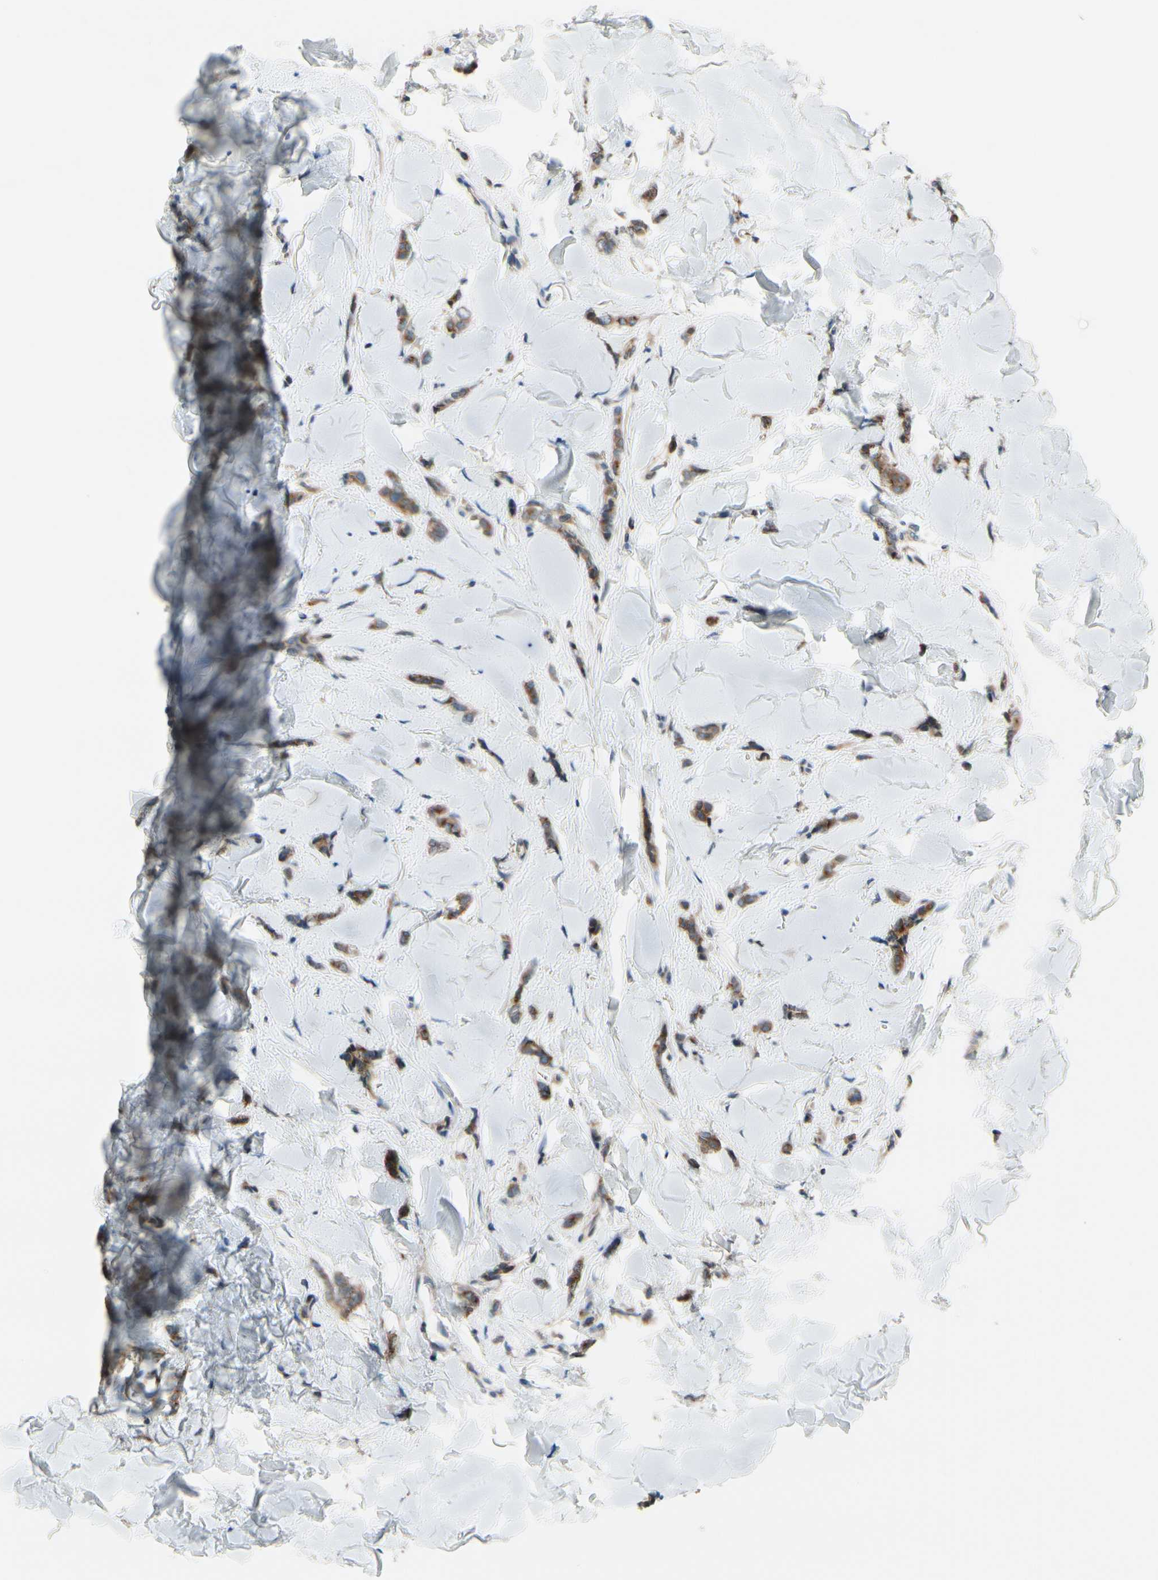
{"staining": {"intensity": "moderate", "quantity": ">75%", "location": "cytoplasmic/membranous"}, "tissue": "breast cancer", "cell_type": "Tumor cells", "image_type": "cancer", "snomed": [{"axis": "morphology", "description": "Lobular carcinoma"}, {"axis": "topography", "description": "Skin"}, {"axis": "topography", "description": "Breast"}], "caption": "Approximately >75% of tumor cells in human breast cancer (lobular carcinoma) demonstrate moderate cytoplasmic/membranous protein staining as visualized by brown immunohistochemical staining.", "gene": "PRXL2A", "patient": {"sex": "female", "age": 46}}